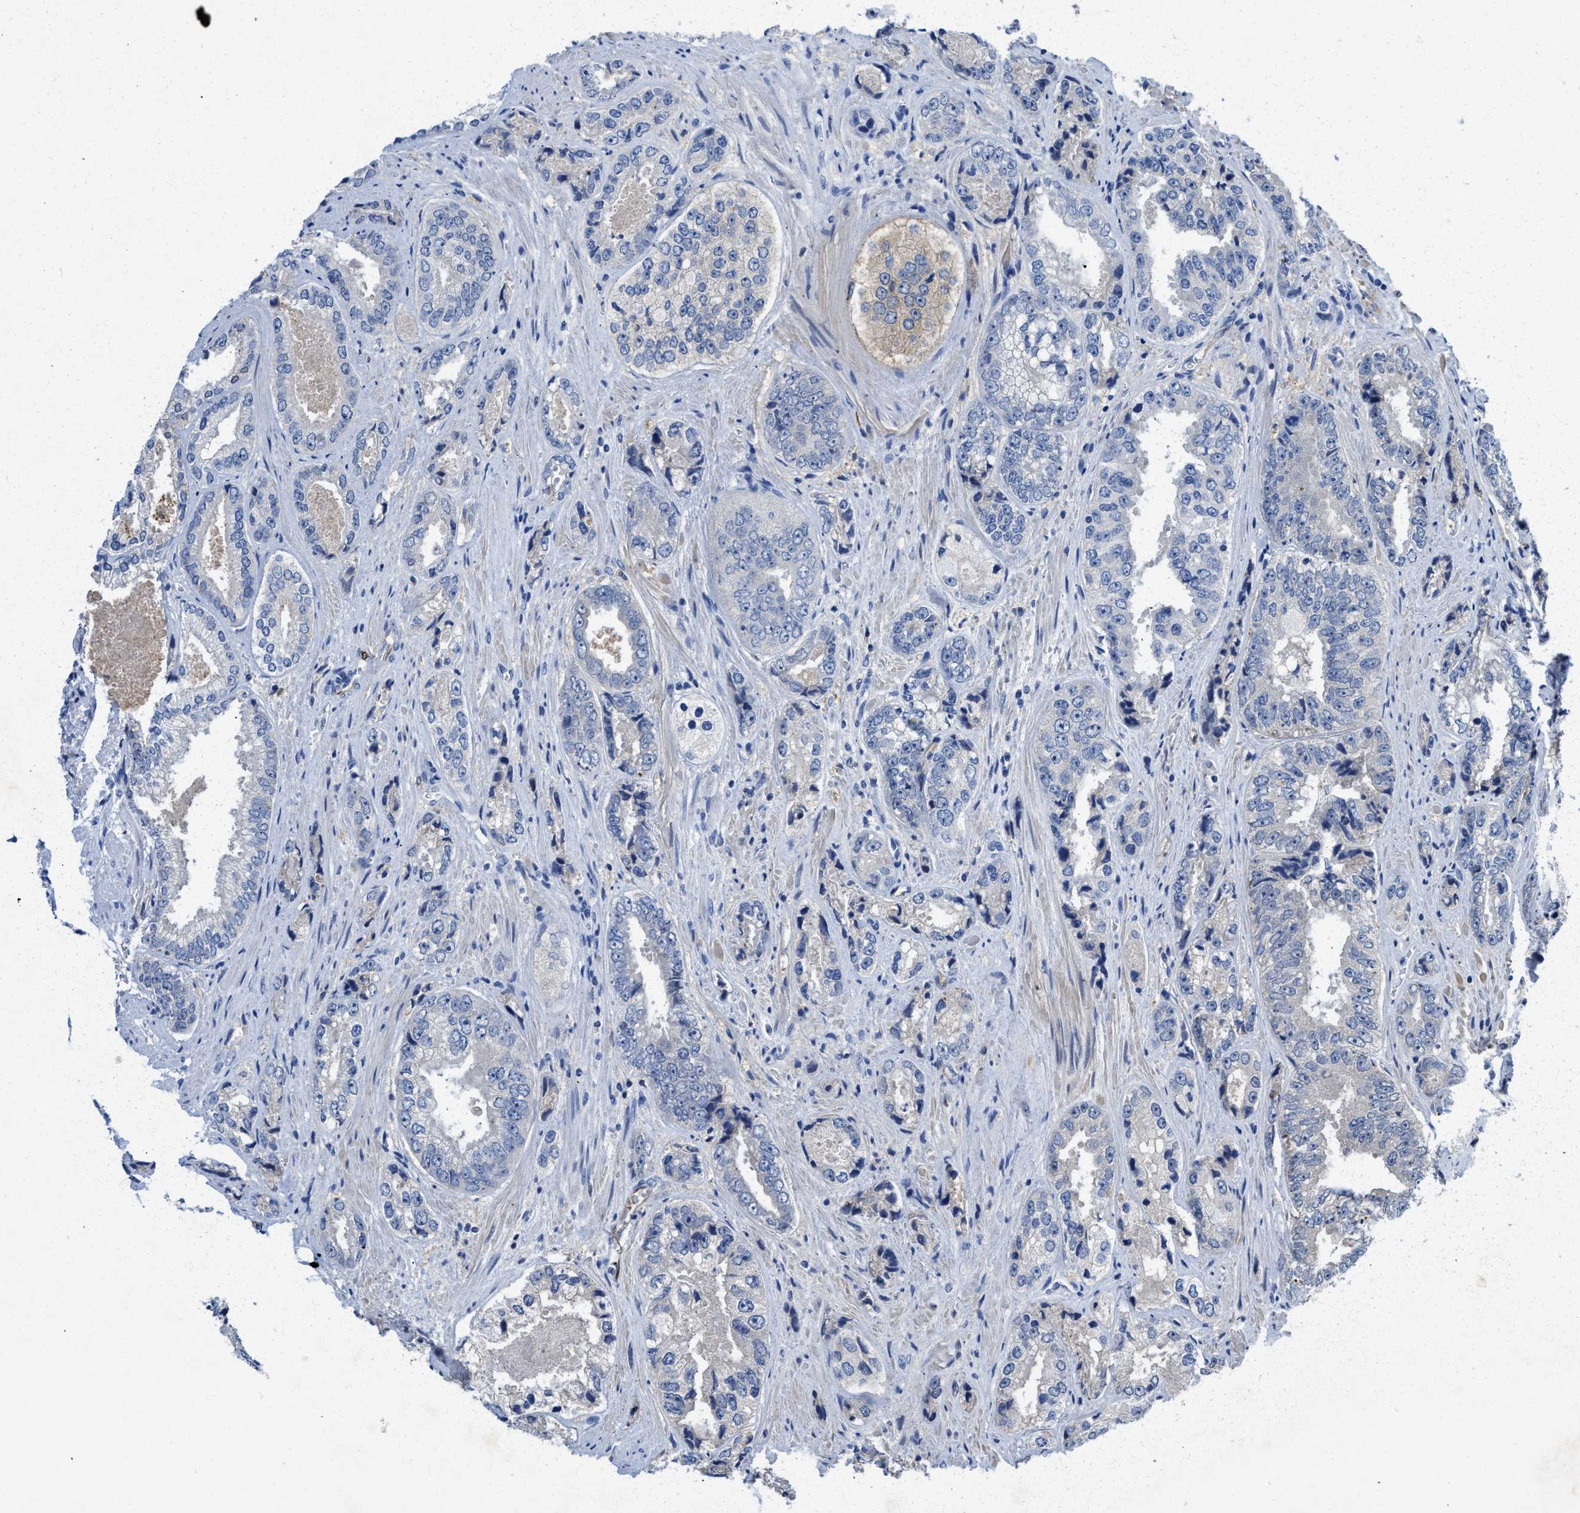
{"staining": {"intensity": "negative", "quantity": "none", "location": "none"}, "tissue": "prostate cancer", "cell_type": "Tumor cells", "image_type": "cancer", "snomed": [{"axis": "morphology", "description": "Adenocarcinoma, High grade"}, {"axis": "topography", "description": "Prostate"}], "caption": "Immunohistochemistry of human prostate adenocarcinoma (high-grade) exhibits no positivity in tumor cells.", "gene": "SPEG", "patient": {"sex": "male", "age": 61}}